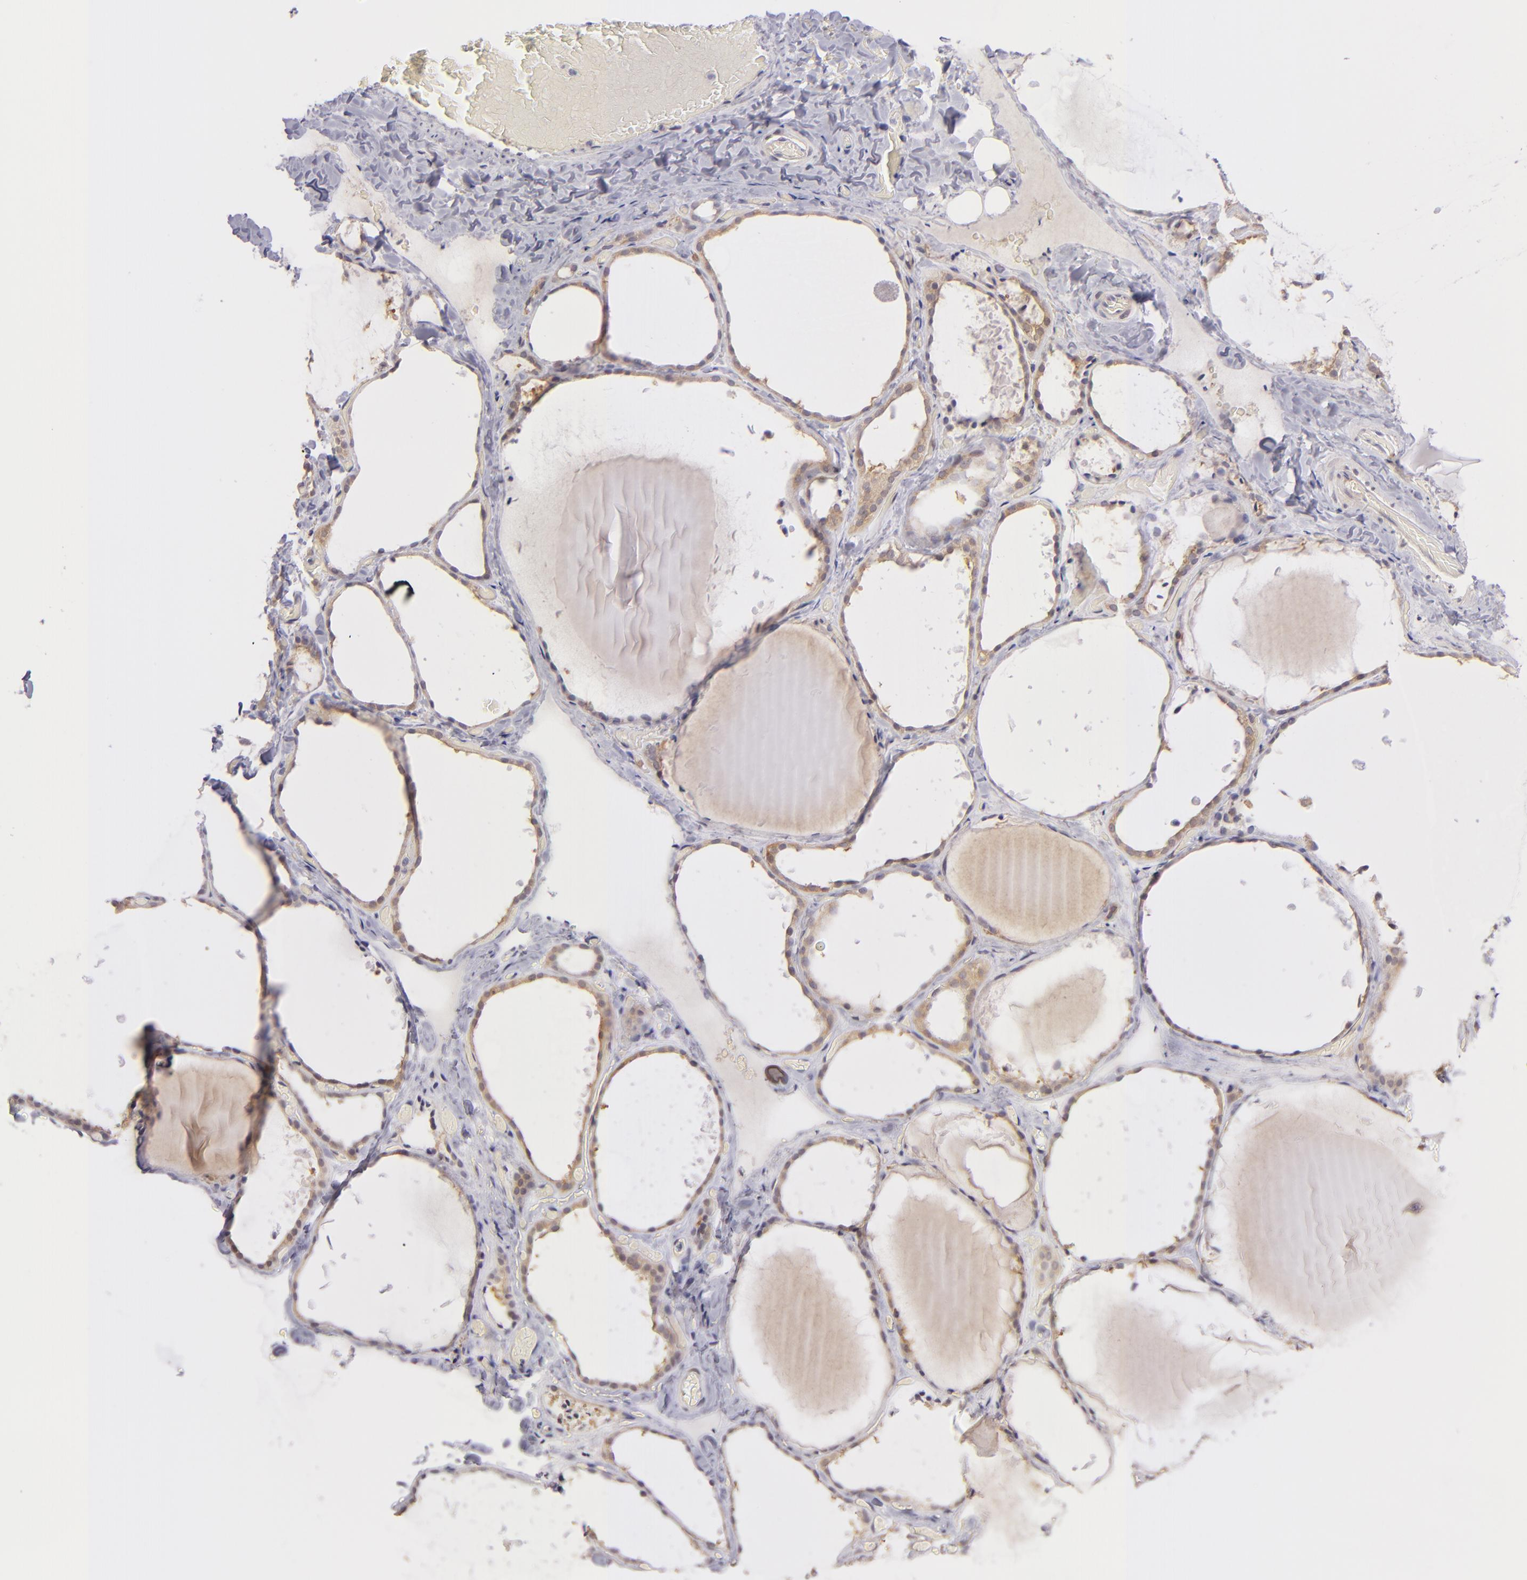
{"staining": {"intensity": "weak", "quantity": ">75%", "location": "cytoplasmic/membranous"}, "tissue": "thyroid gland", "cell_type": "Glandular cells", "image_type": "normal", "snomed": [{"axis": "morphology", "description": "Normal tissue, NOS"}, {"axis": "topography", "description": "Thyroid gland"}], "caption": "DAB immunohistochemical staining of normal thyroid gland displays weak cytoplasmic/membranous protein expression in approximately >75% of glandular cells. The staining was performed using DAB, with brown indicating positive protein expression. Nuclei are stained blue with hematoxylin.", "gene": "PTPN13", "patient": {"sex": "female", "age": 22}}